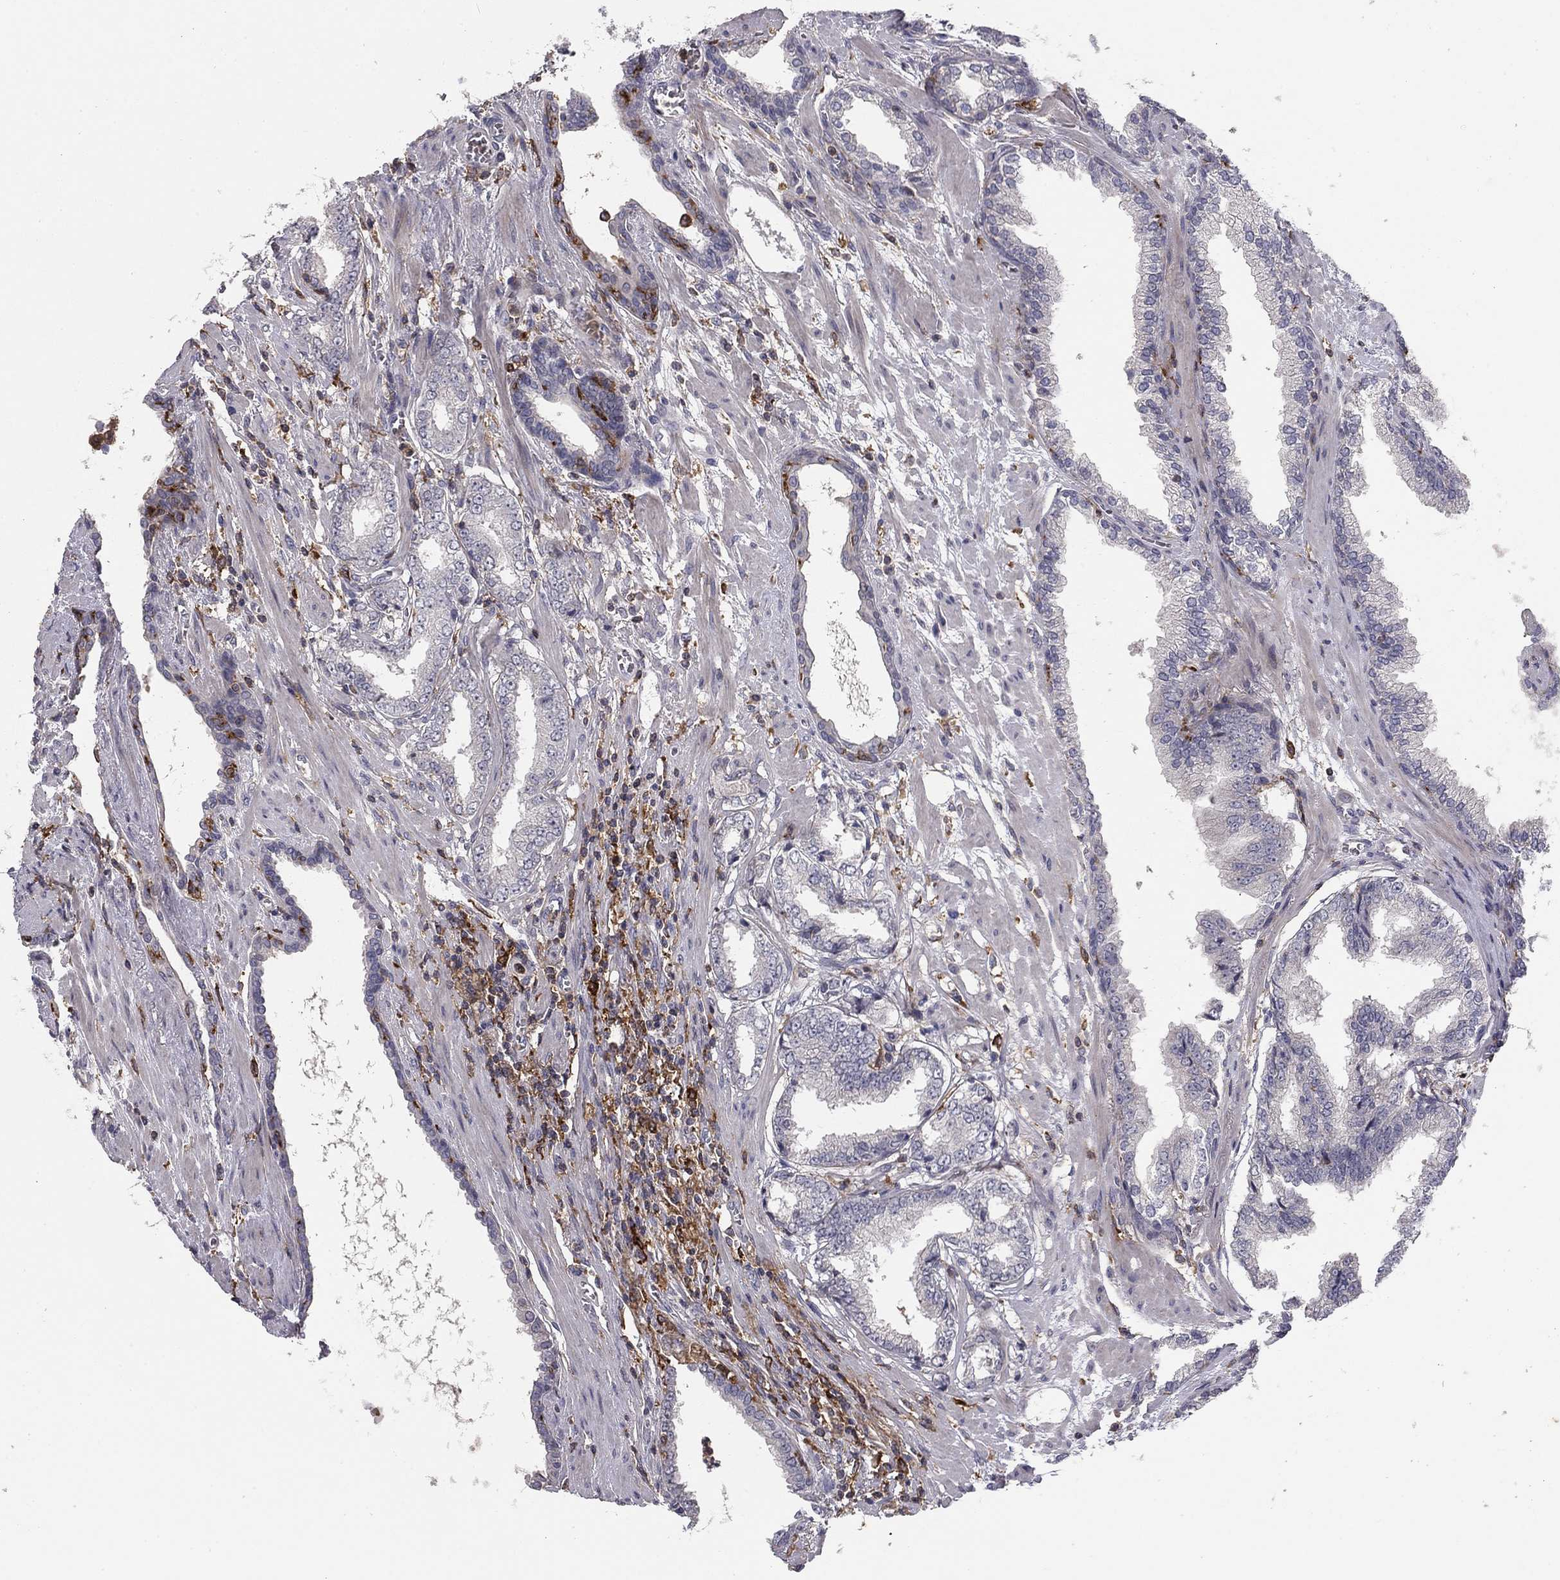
{"staining": {"intensity": "negative", "quantity": "none", "location": "none"}, "tissue": "prostate cancer", "cell_type": "Tumor cells", "image_type": "cancer", "snomed": [{"axis": "morphology", "description": "Adenocarcinoma, Low grade"}, {"axis": "topography", "description": "Prostate"}], "caption": "High magnification brightfield microscopy of low-grade adenocarcinoma (prostate) stained with DAB (brown) and counterstained with hematoxylin (blue): tumor cells show no significant expression.", "gene": "PLCB2", "patient": {"sex": "male", "age": 69}}